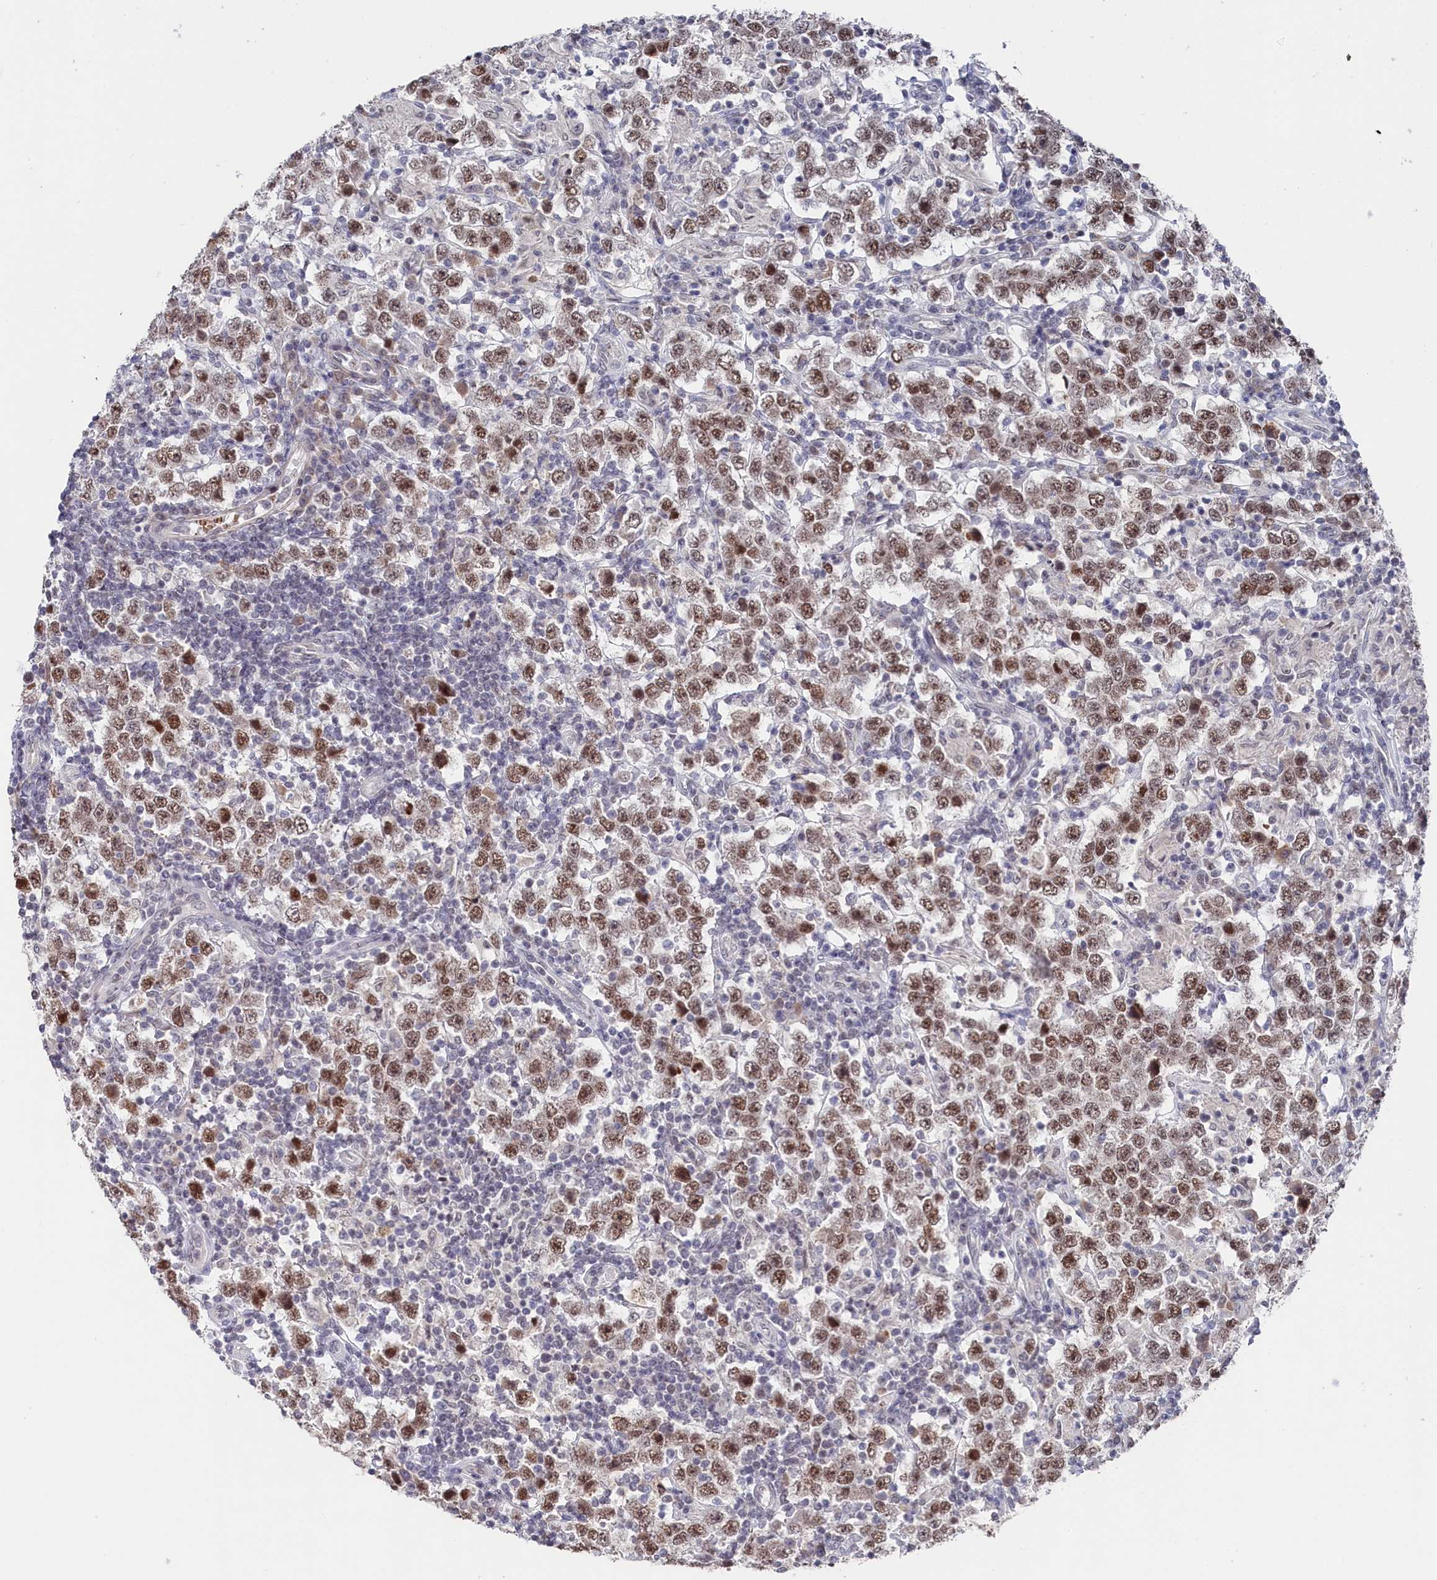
{"staining": {"intensity": "moderate", "quantity": ">75%", "location": "nuclear"}, "tissue": "testis cancer", "cell_type": "Tumor cells", "image_type": "cancer", "snomed": [{"axis": "morphology", "description": "Normal tissue, NOS"}, {"axis": "morphology", "description": "Urothelial carcinoma, High grade"}, {"axis": "morphology", "description": "Seminoma, NOS"}, {"axis": "morphology", "description": "Carcinoma, Embryonal, NOS"}, {"axis": "topography", "description": "Urinary bladder"}, {"axis": "topography", "description": "Testis"}], "caption": "Moderate nuclear positivity for a protein is present in approximately >75% of tumor cells of testis urothelial carcinoma (high-grade) using immunohistochemistry.", "gene": "TIGD4", "patient": {"sex": "male", "age": 41}}